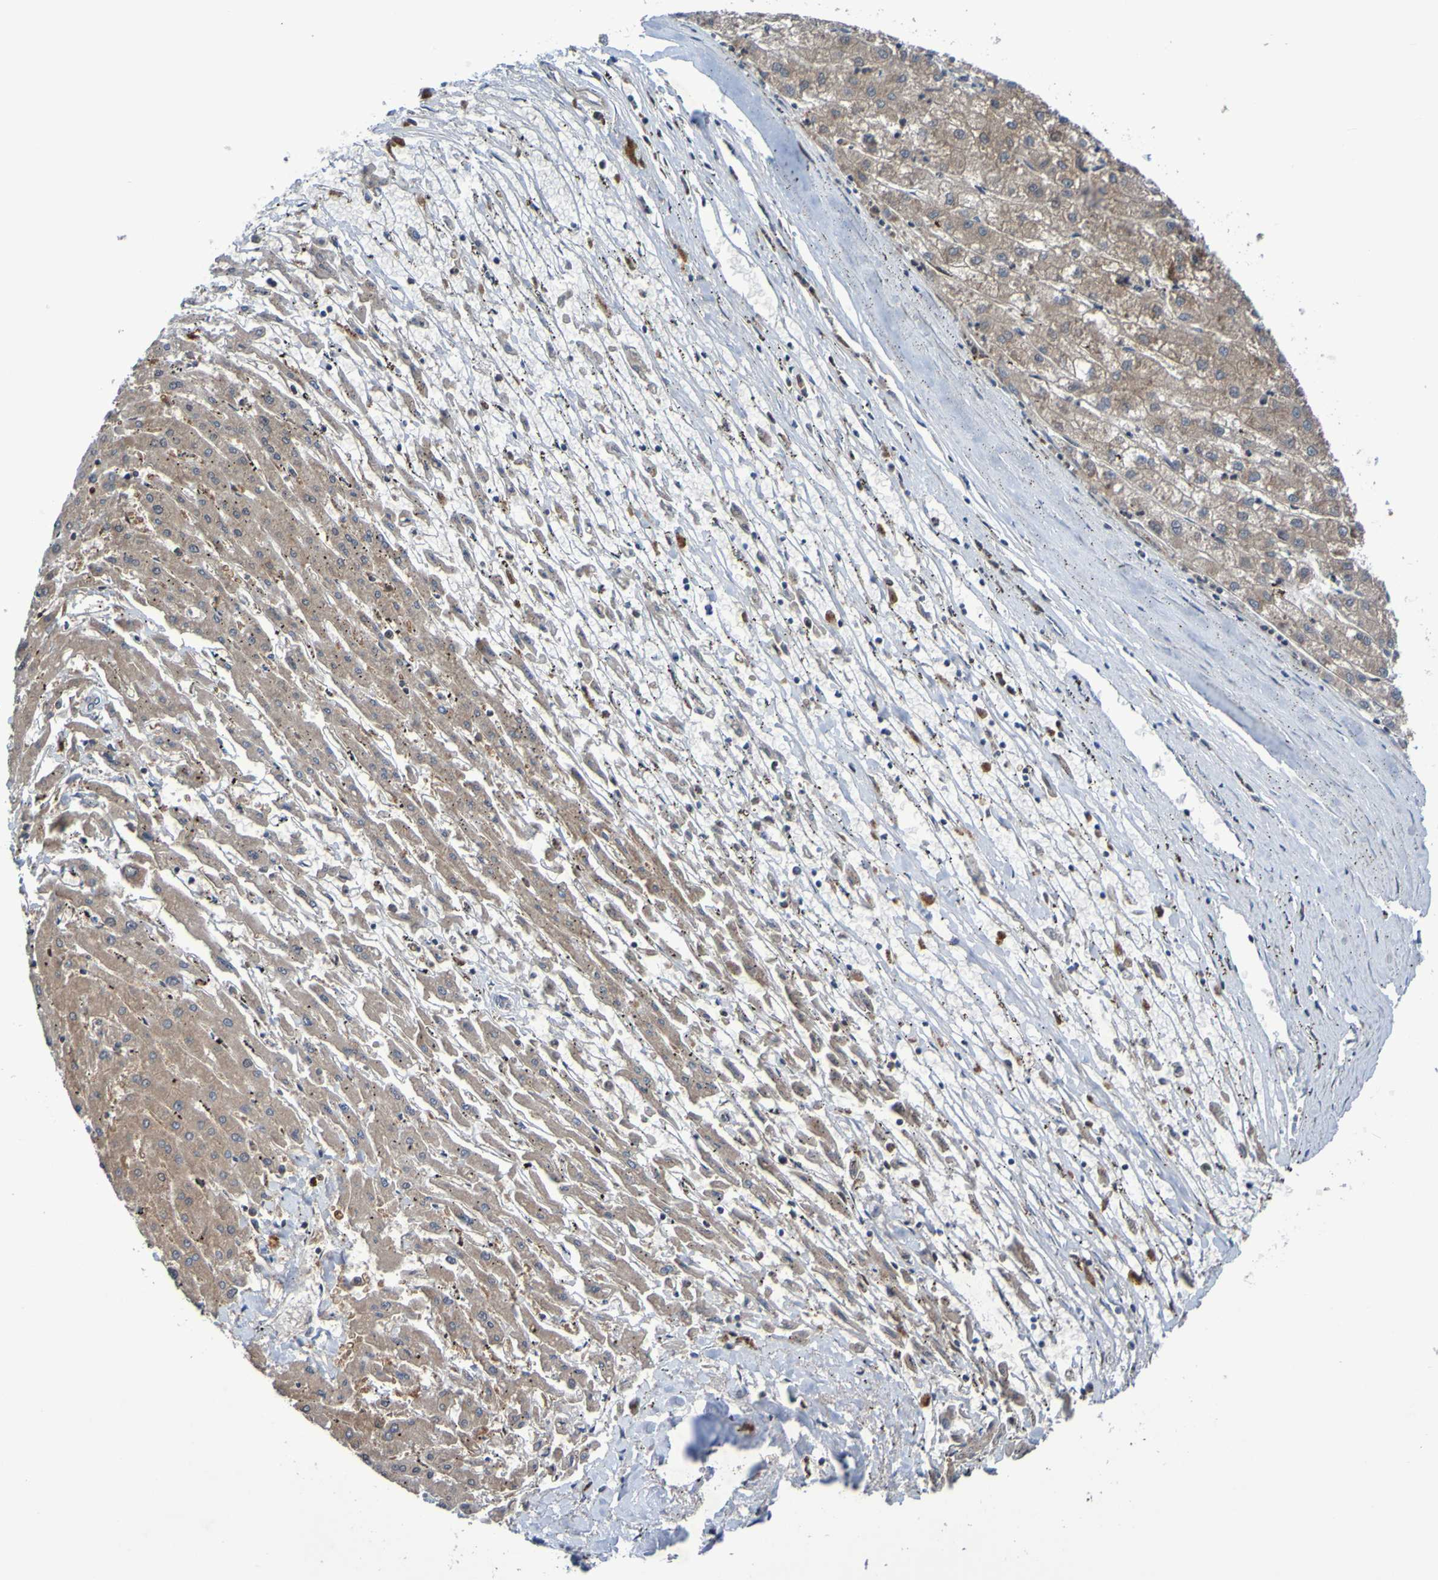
{"staining": {"intensity": "weak", "quantity": ">75%", "location": "cytoplasmic/membranous"}, "tissue": "liver cancer", "cell_type": "Tumor cells", "image_type": "cancer", "snomed": [{"axis": "morphology", "description": "Carcinoma, Hepatocellular, NOS"}, {"axis": "topography", "description": "Liver"}], "caption": "Weak cytoplasmic/membranous protein positivity is seen in approximately >75% of tumor cells in liver cancer. (Brightfield microscopy of DAB IHC at high magnification).", "gene": "SDK1", "patient": {"sex": "male", "age": 72}}